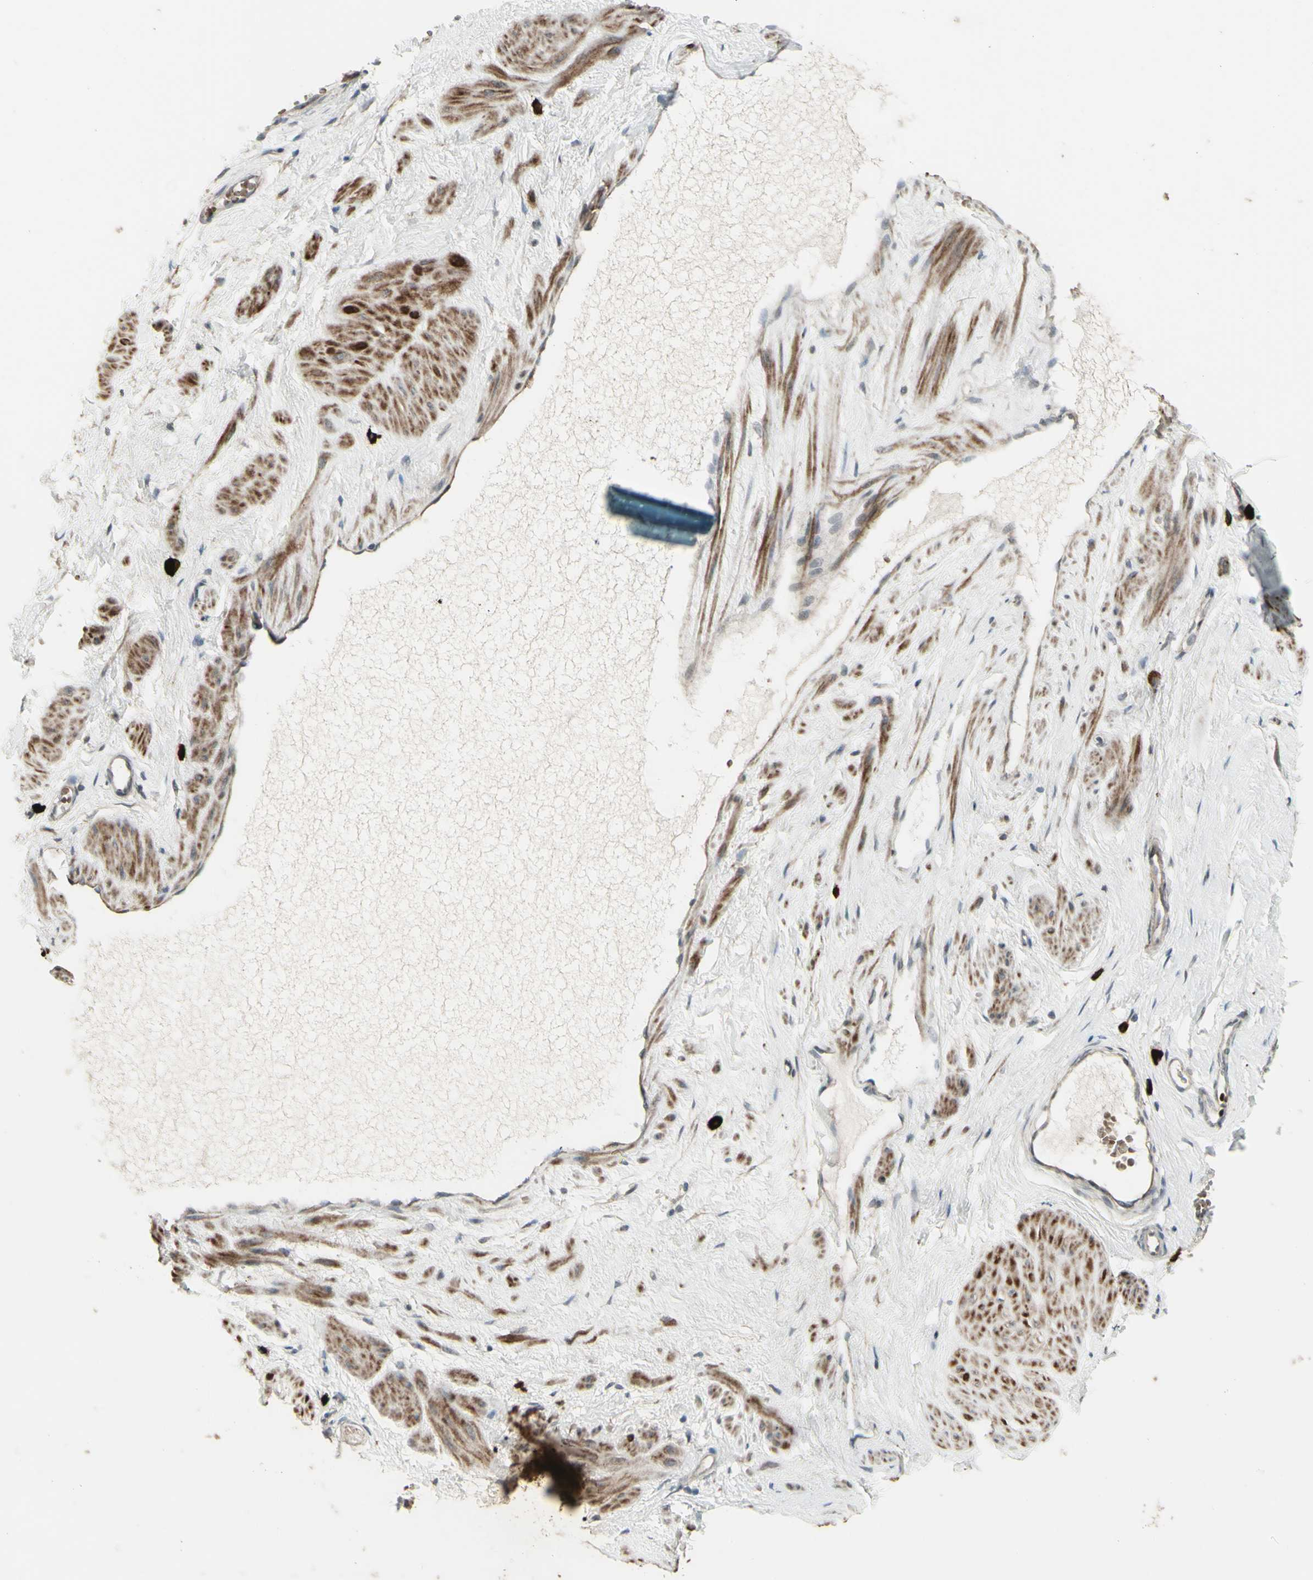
{"staining": {"intensity": "negative", "quantity": "none", "location": "none"}, "tissue": "adipose tissue", "cell_type": "Adipocytes", "image_type": "normal", "snomed": [{"axis": "morphology", "description": "Normal tissue, NOS"}, {"axis": "topography", "description": "Soft tissue"}, {"axis": "topography", "description": "Vascular tissue"}], "caption": "Immunohistochemical staining of benign human adipose tissue shows no significant staining in adipocytes. The staining was performed using DAB (3,3'-diaminobenzidine) to visualize the protein expression in brown, while the nuclei were stained in blue with hematoxylin (Magnification: 20x).", "gene": "GRAMD1B", "patient": {"sex": "female", "age": 35}}